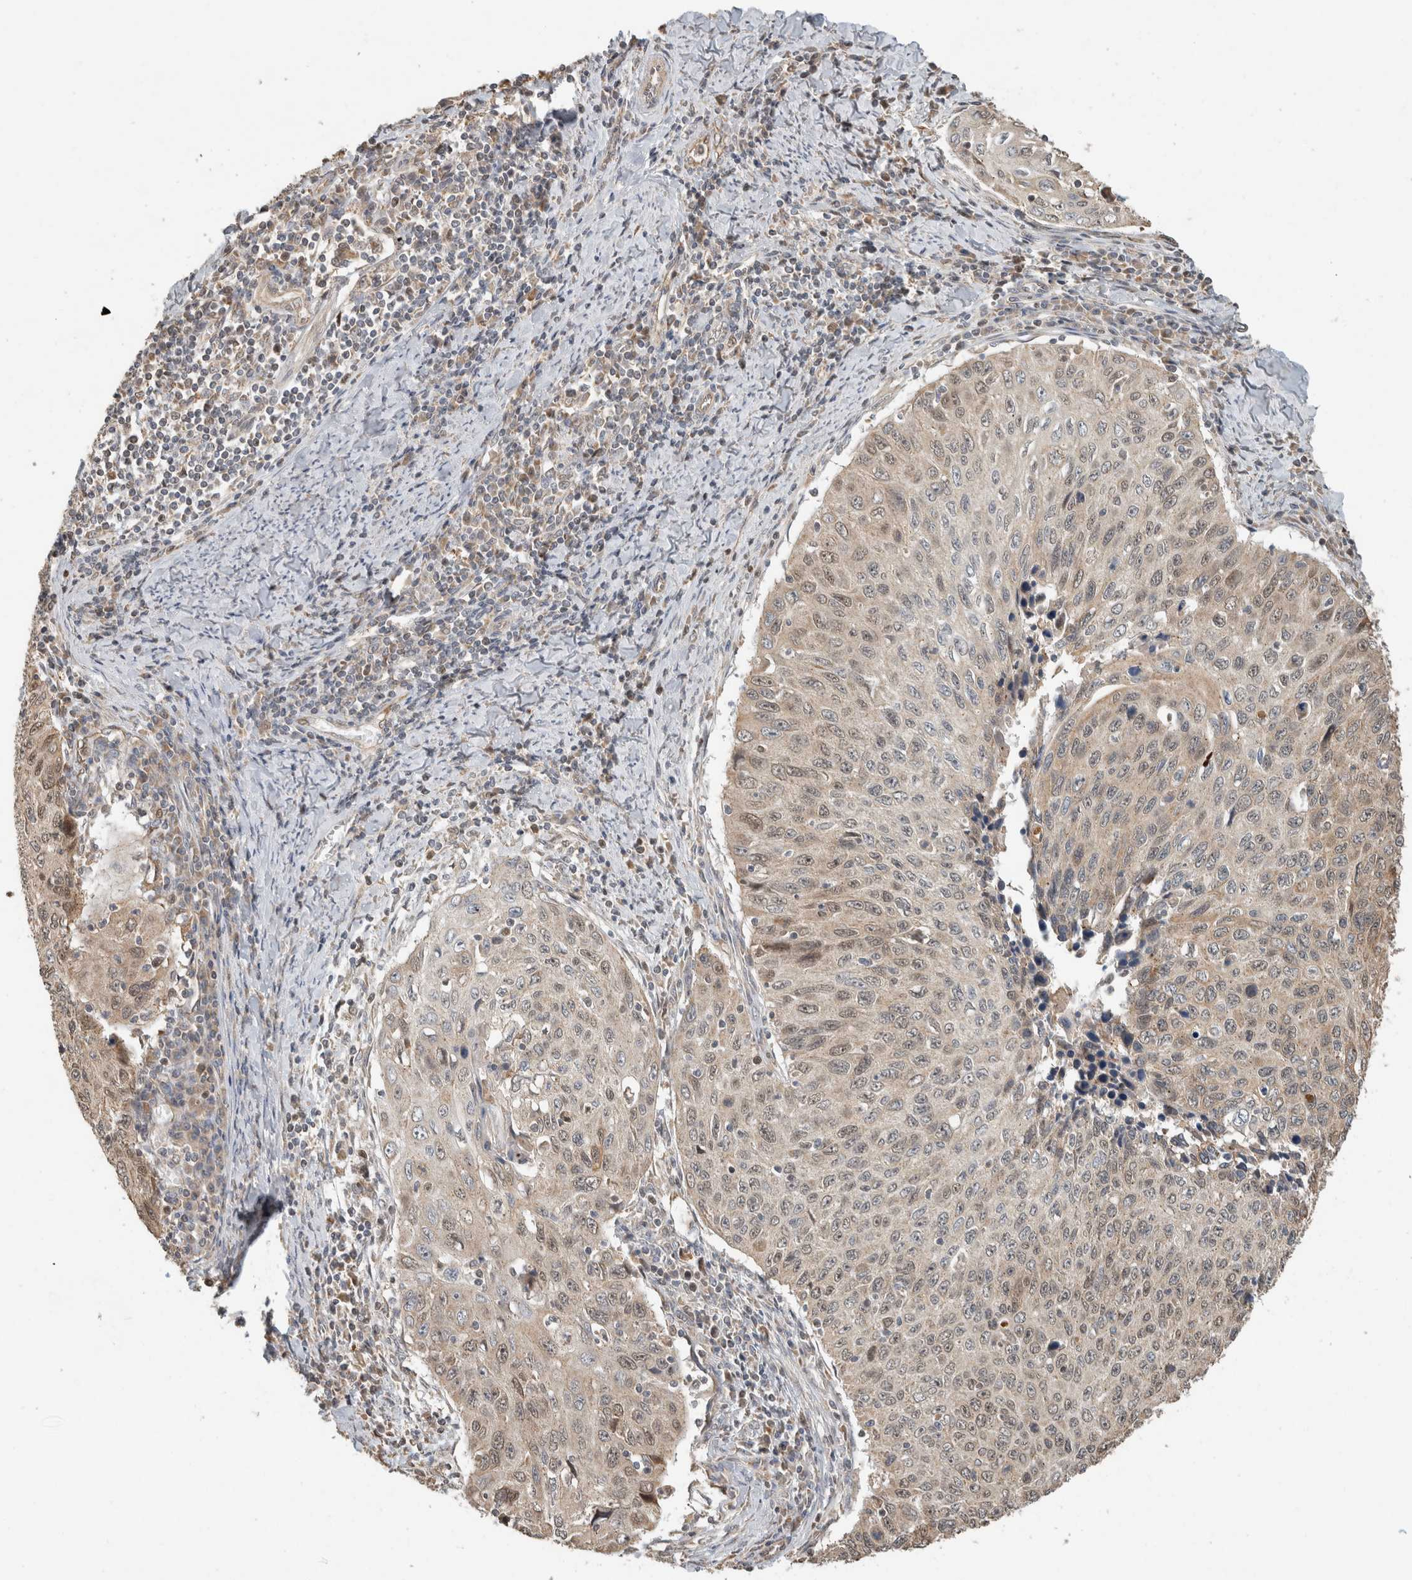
{"staining": {"intensity": "weak", "quantity": "25%-75%", "location": "cytoplasmic/membranous,nuclear"}, "tissue": "cervical cancer", "cell_type": "Tumor cells", "image_type": "cancer", "snomed": [{"axis": "morphology", "description": "Squamous cell carcinoma, NOS"}, {"axis": "topography", "description": "Cervix"}], "caption": "Protein expression analysis of cervical squamous cell carcinoma exhibits weak cytoplasmic/membranous and nuclear staining in about 25%-75% of tumor cells.", "gene": "GINS4", "patient": {"sex": "female", "age": 53}}